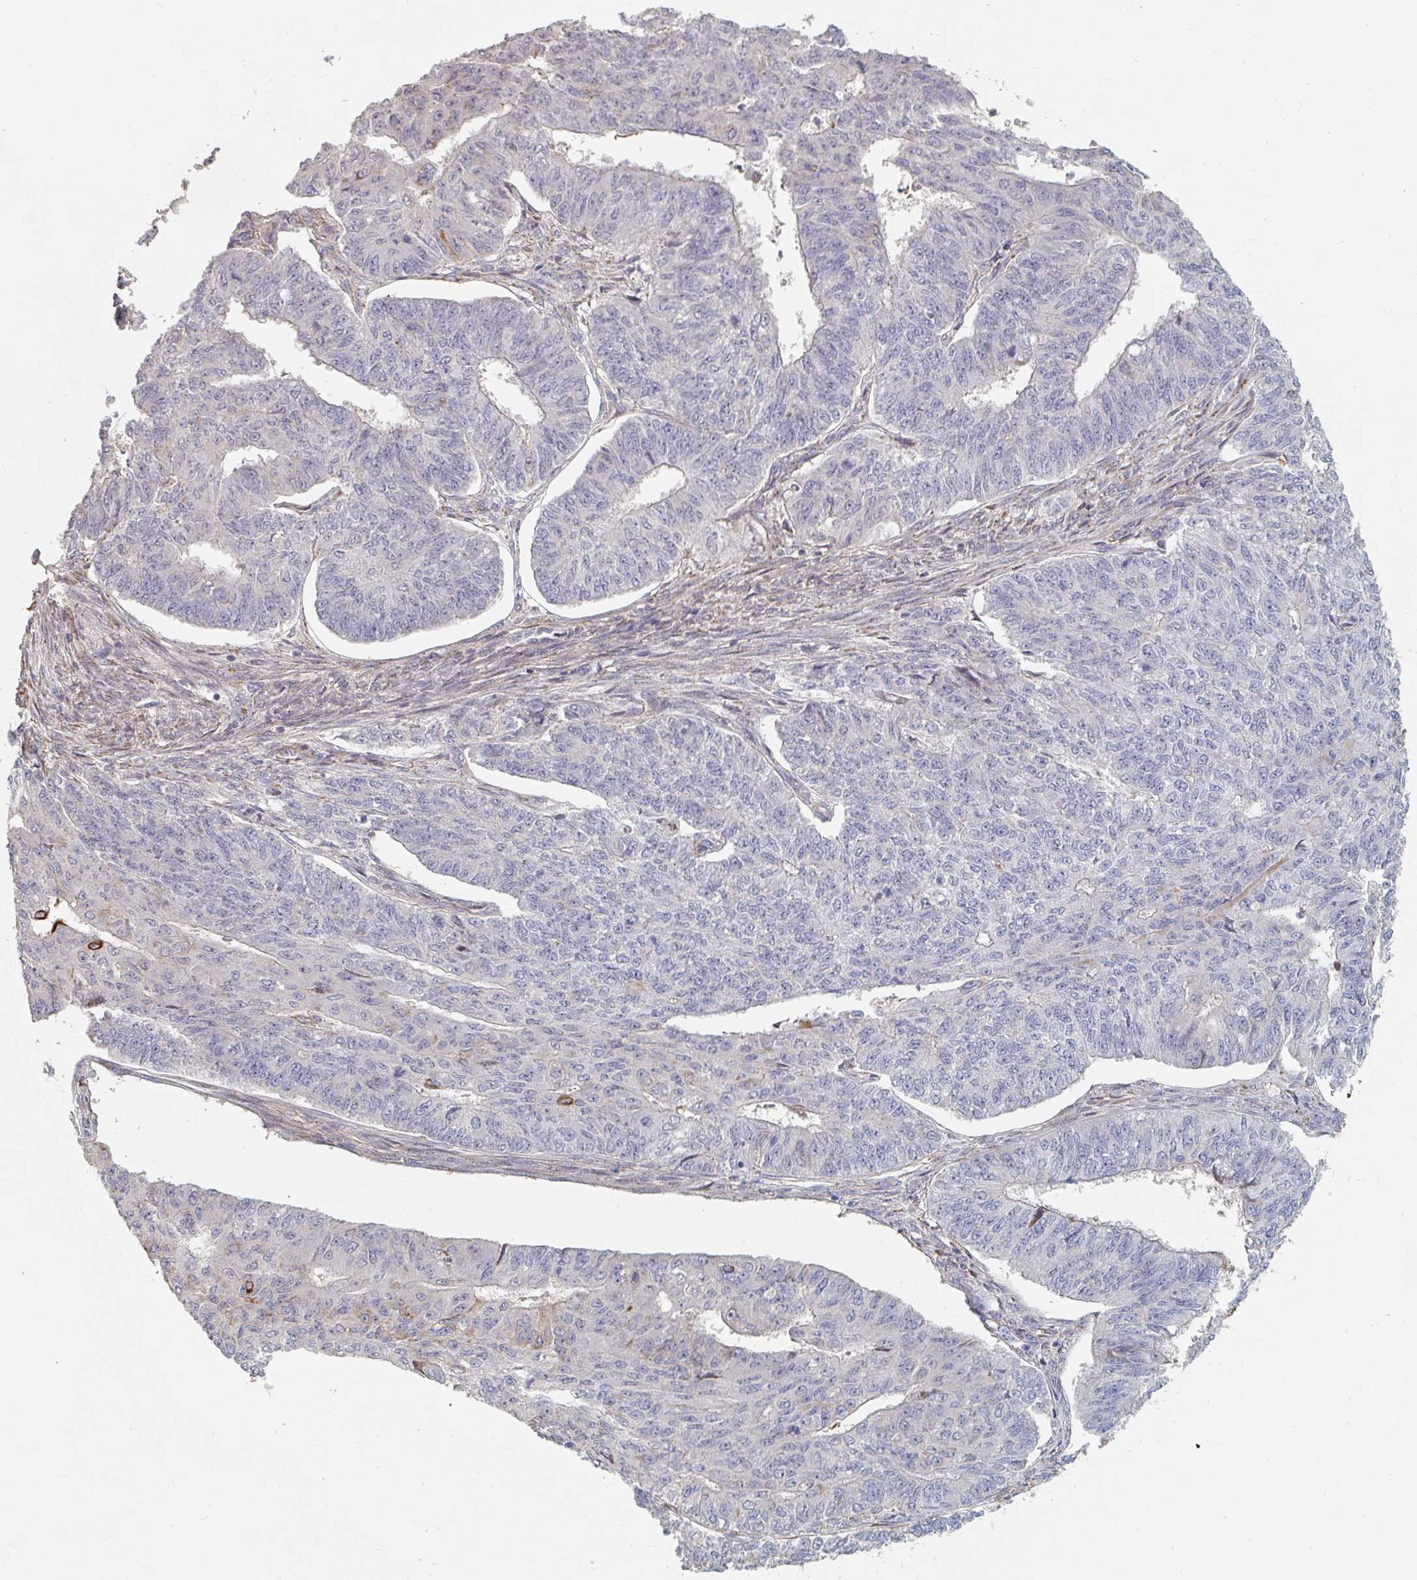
{"staining": {"intensity": "negative", "quantity": "none", "location": "none"}, "tissue": "endometrial cancer", "cell_type": "Tumor cells", "image_type": "cancer", "snomed": [{"axis": "morphology", "description": "Adenocarcinoma, NOS"}, {"axis": "topography", "description": "Endometrium"}], "caption": "Micrograph shows no protein expression in tumor cells of endometrial adenocarcinoma tissue.", "gene": "PTEN", "patient": {"sex": "female", "age": 32}}